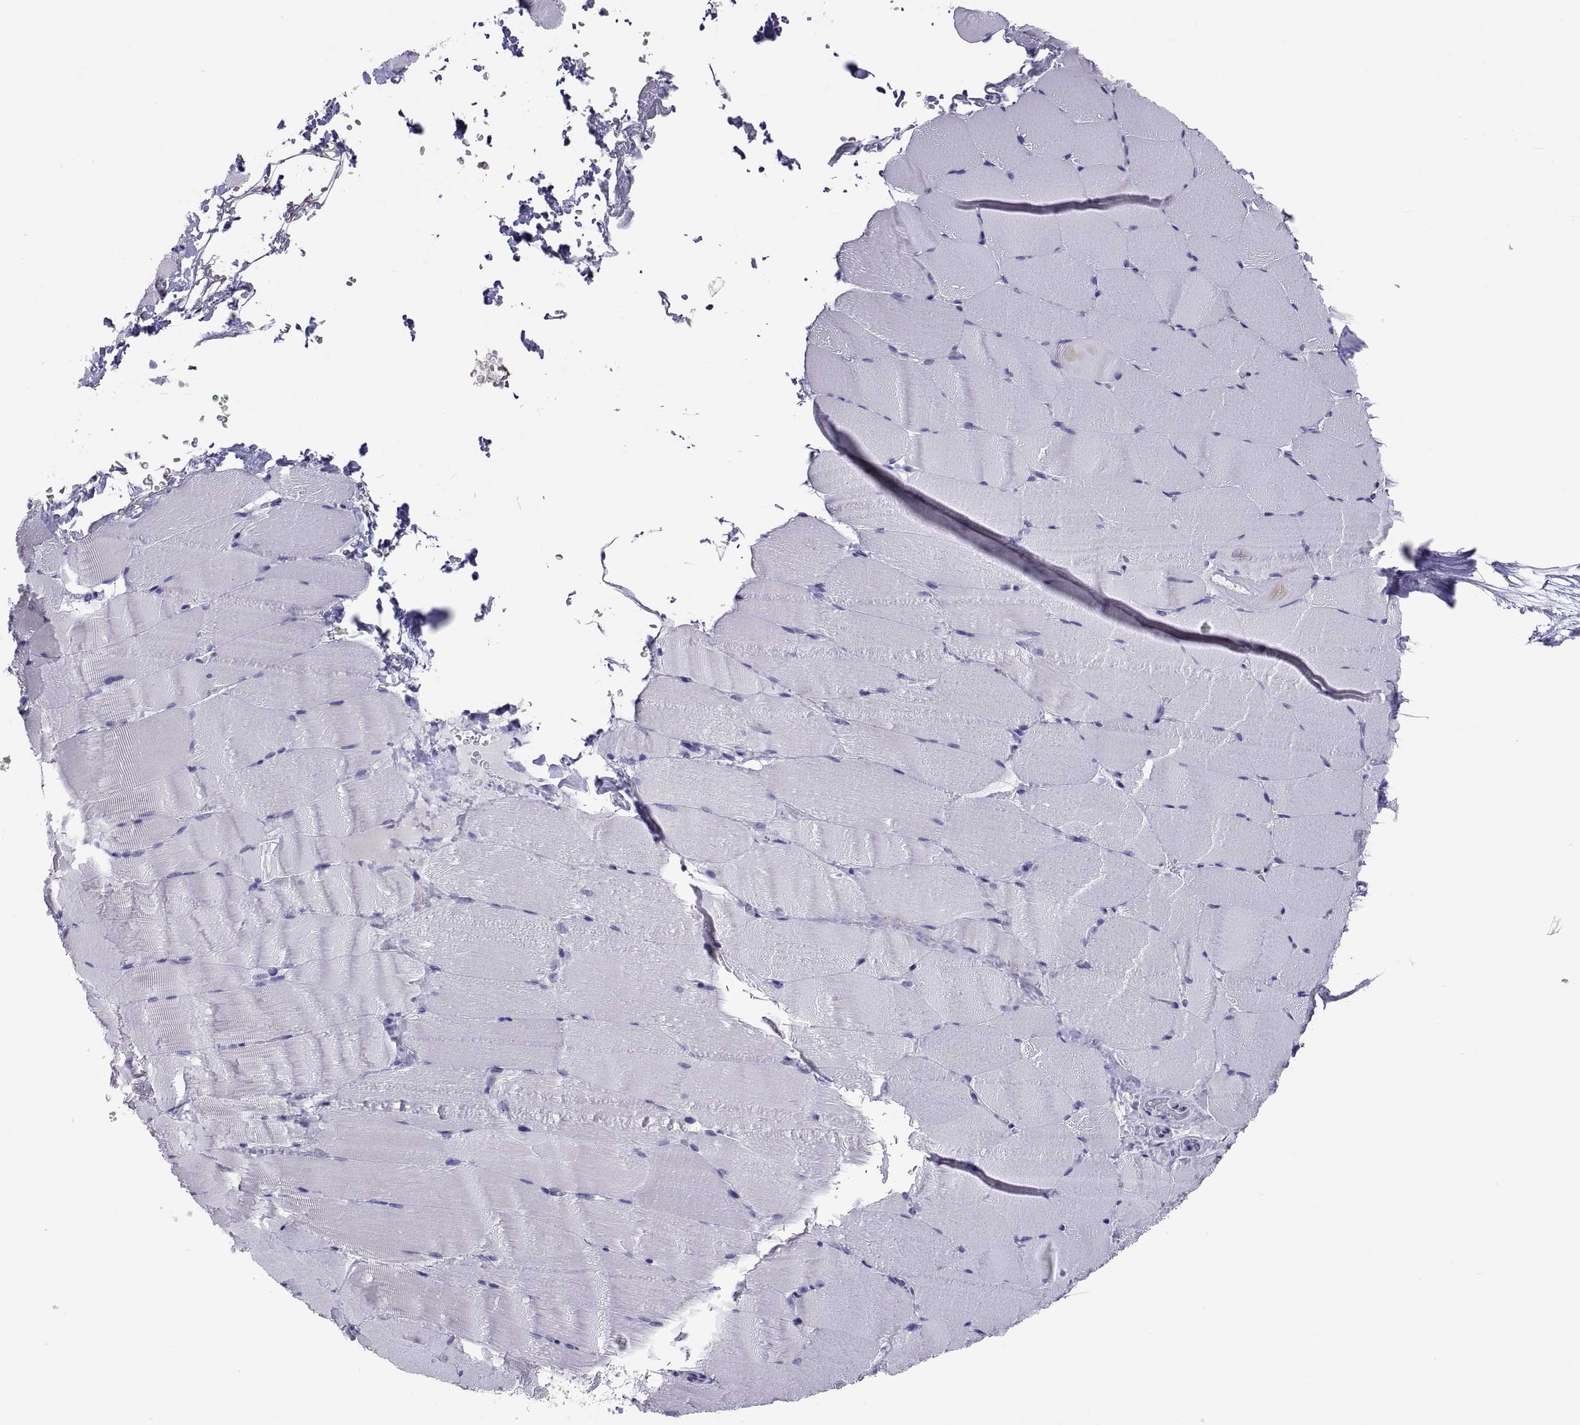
{"staining": {"intensity": "negative", "quantity": "none", "location": "none"}, "tissue": "skeletal muscle", "cell_type": "Myocytes", "image_type": "normal", "snomed": [{"axis": "morphology", "description": "Normal tissue, NOS"}, {"axis": "topography", "description": "Skeletal muscle"}], "caption": "An immunohistochemistry (IHC) photomicrograph of benign skeletal muscle is shown. There is no staining in myocytes of skeletal muscle.", "gene": "QRICH2", "patient": {"sex": "female", "age": 37}}